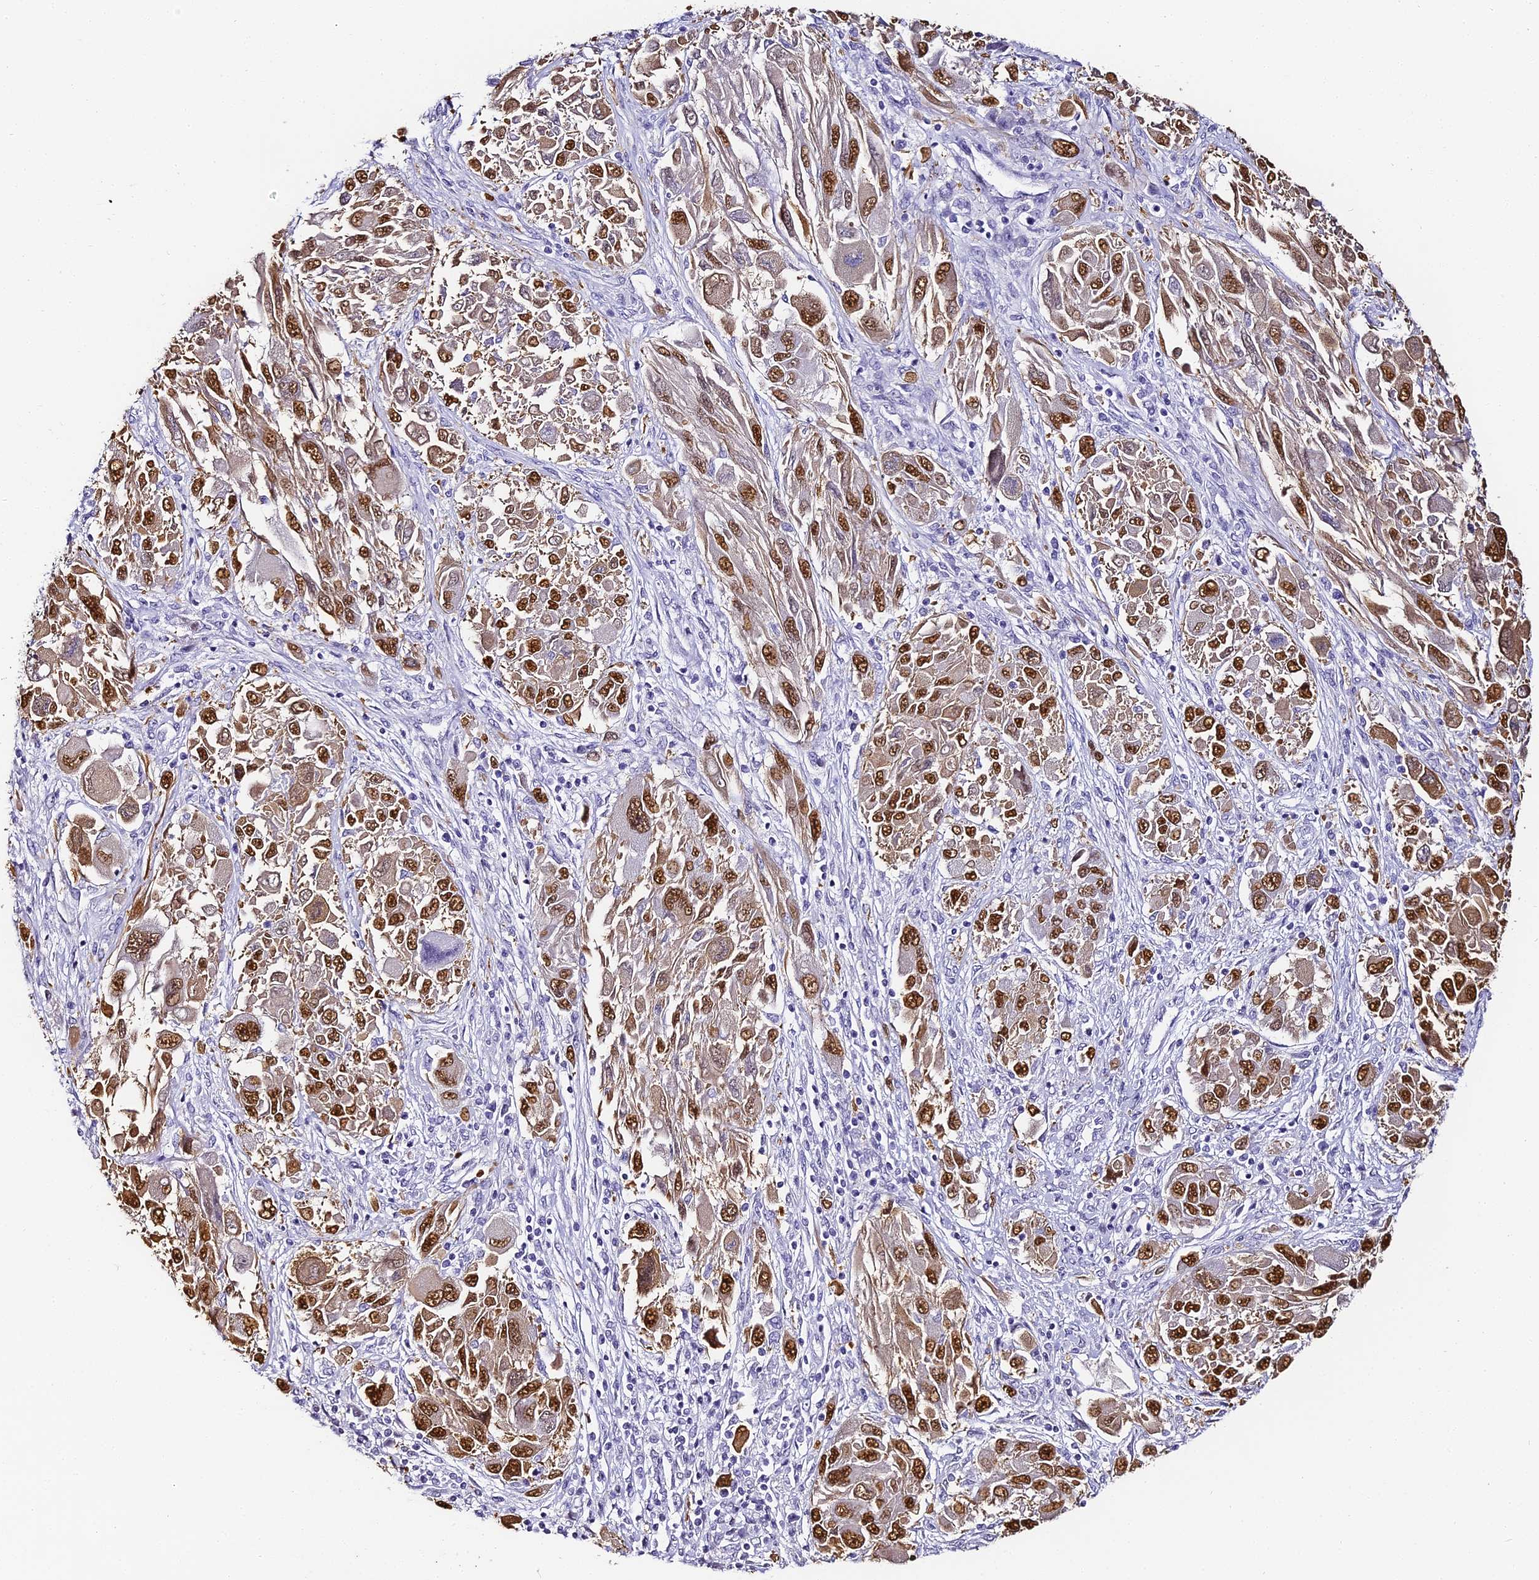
{"staining": {"intensity": "moderate", "quantity": ">75%", "location": "nuclear"}, "tissue": "melanoma", "cell_type": "Tumor cells", "image_type": "cancer", "snomed": [{"axis": "morphology", "description": "Malignant melanoma, NOS"}, {"axis": "topography", "description": "Skin"}], "caption": "This micrograph displays immunohistochemistry staining of human melanoma, with medium moderate nuclear staining in approximately >75% of tumor cells.", "gene": "ABHD14A-ACY1", "patient": {"sex": "female", "age": 91}}